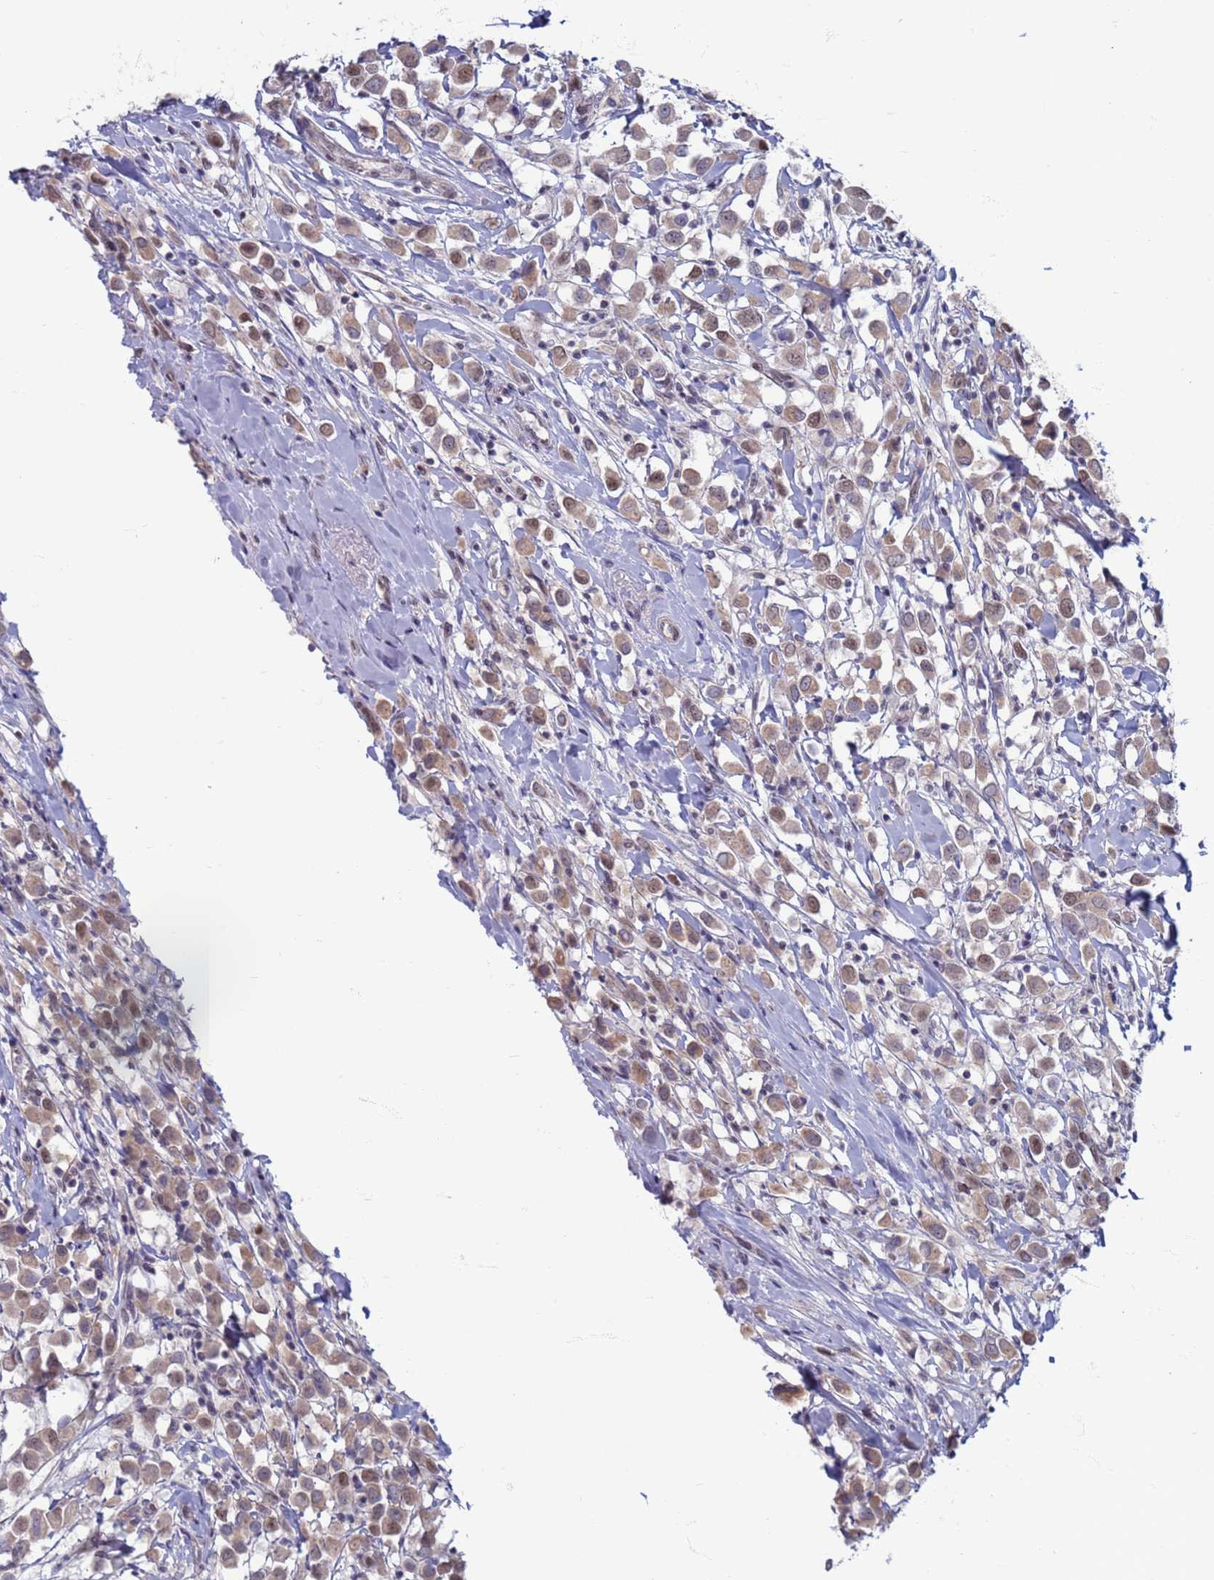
{"staining": {"intensity": "moderate", "quantity": ">75%", "location": "cytoplasmic/membranous,nuclear"}, "tissue": "breast cancer", "cell_type": "Tumor cells", "image_type": "cancer", "snomed": [{"axis": "morphology", "description": "Duct carcinoma"}, {"axis": "topography", "description": "Breast"}], "caption": "Immunohistochemical staining of human intraductal carcinoma (breast) exhibits moderate cytoplasmic/membranous and nuclear protein positivity in approximately >75% of tumor cells.", "gene": "SAE1", "patient": {"sex": "female", "age": 61}}